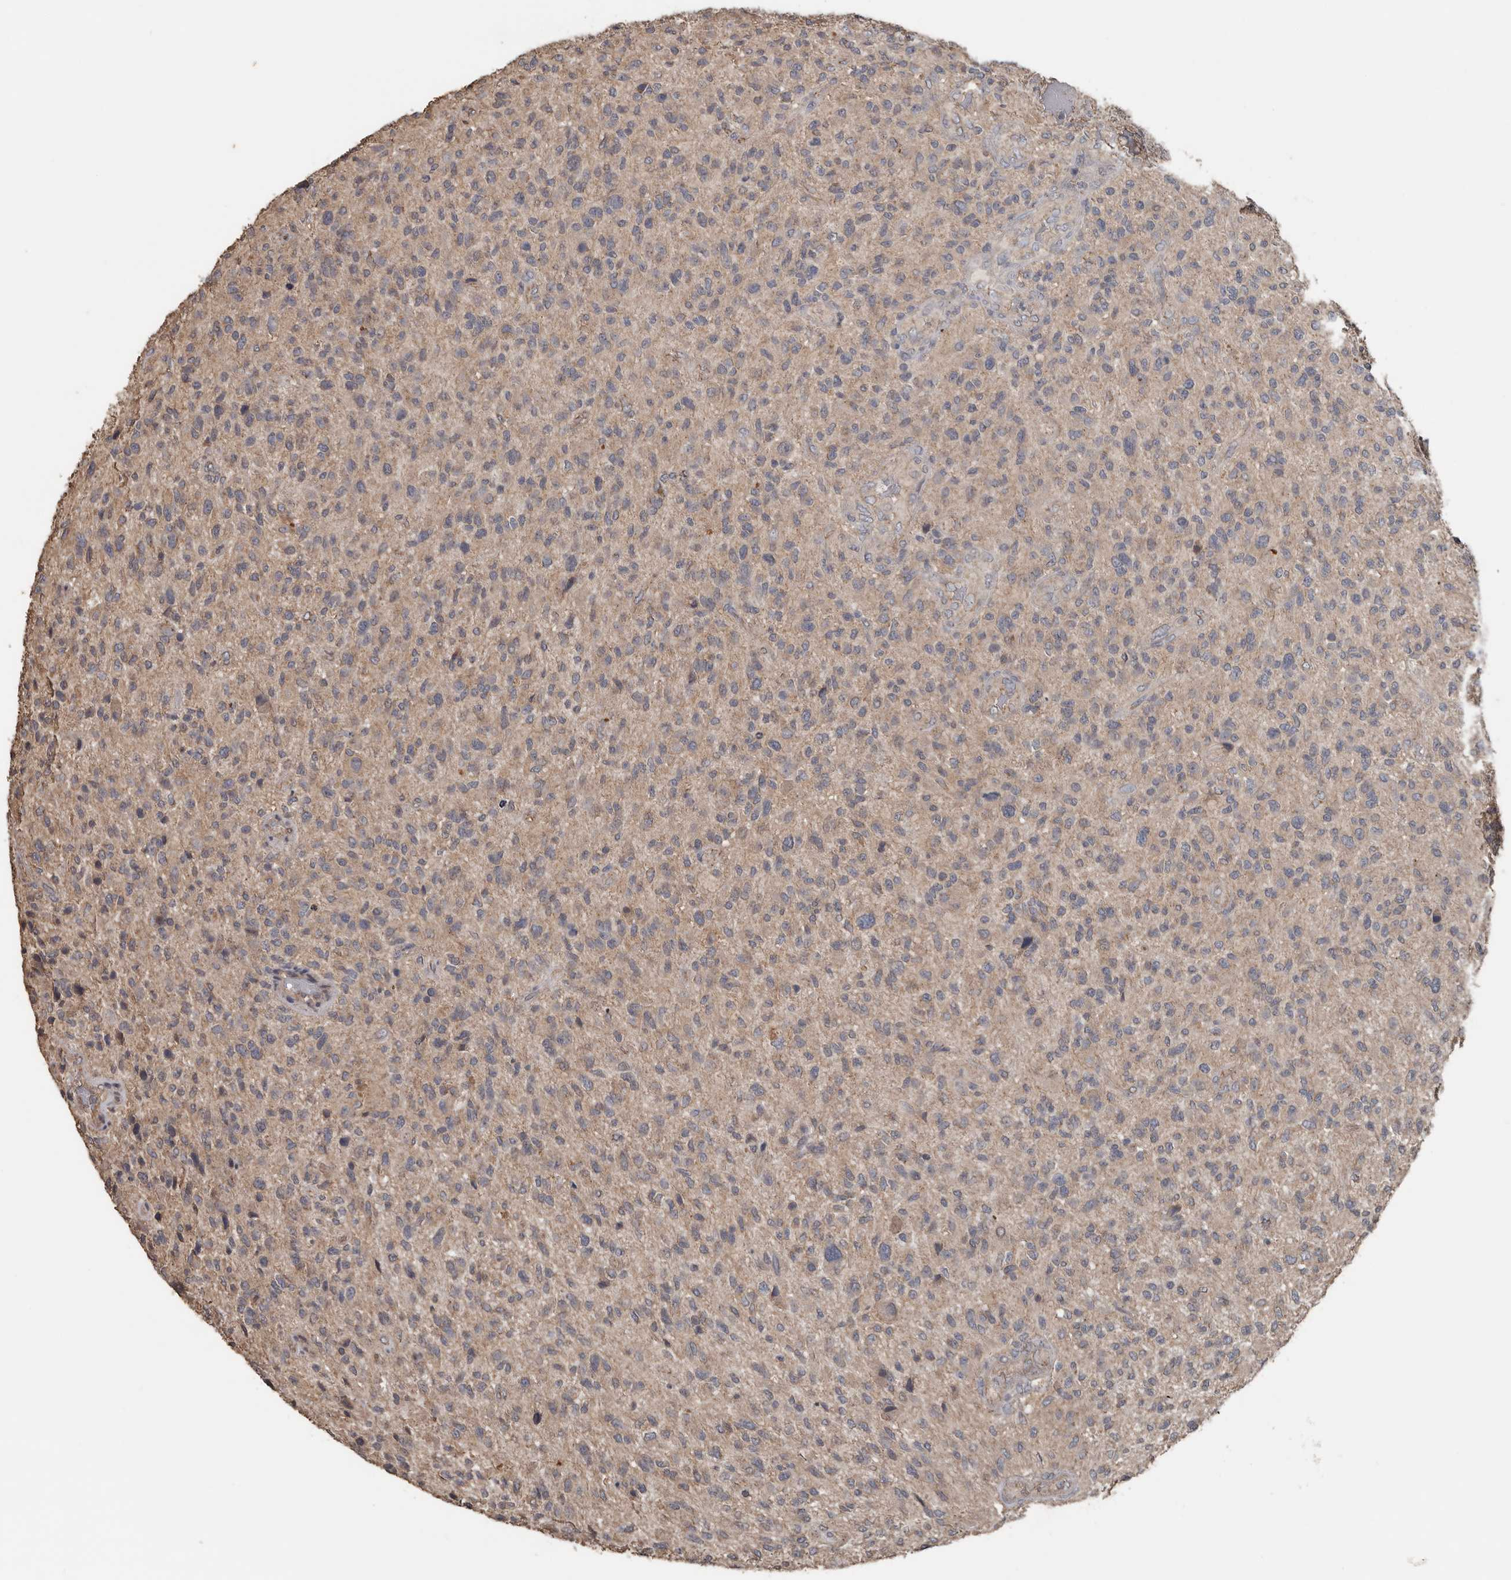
{"staining": {"intensity": "weak", "quantity": "<25%", "location": "cytoplasmic/membranous"}, "tissue": "glioma", "cell_type": "Tumor cells", "image_type": "cancer", "snomed": [{"axis": "morphology", "description": "Glioma, malignant, High grade"}, {"axis": "topography", "description": "Brain"}], "caption": "The immunohistochemistry image has no significant positivity in tumor cells of glioma tissue.", "gene": "HYAL4", "patient": {"sex": "male", "age": 47}}